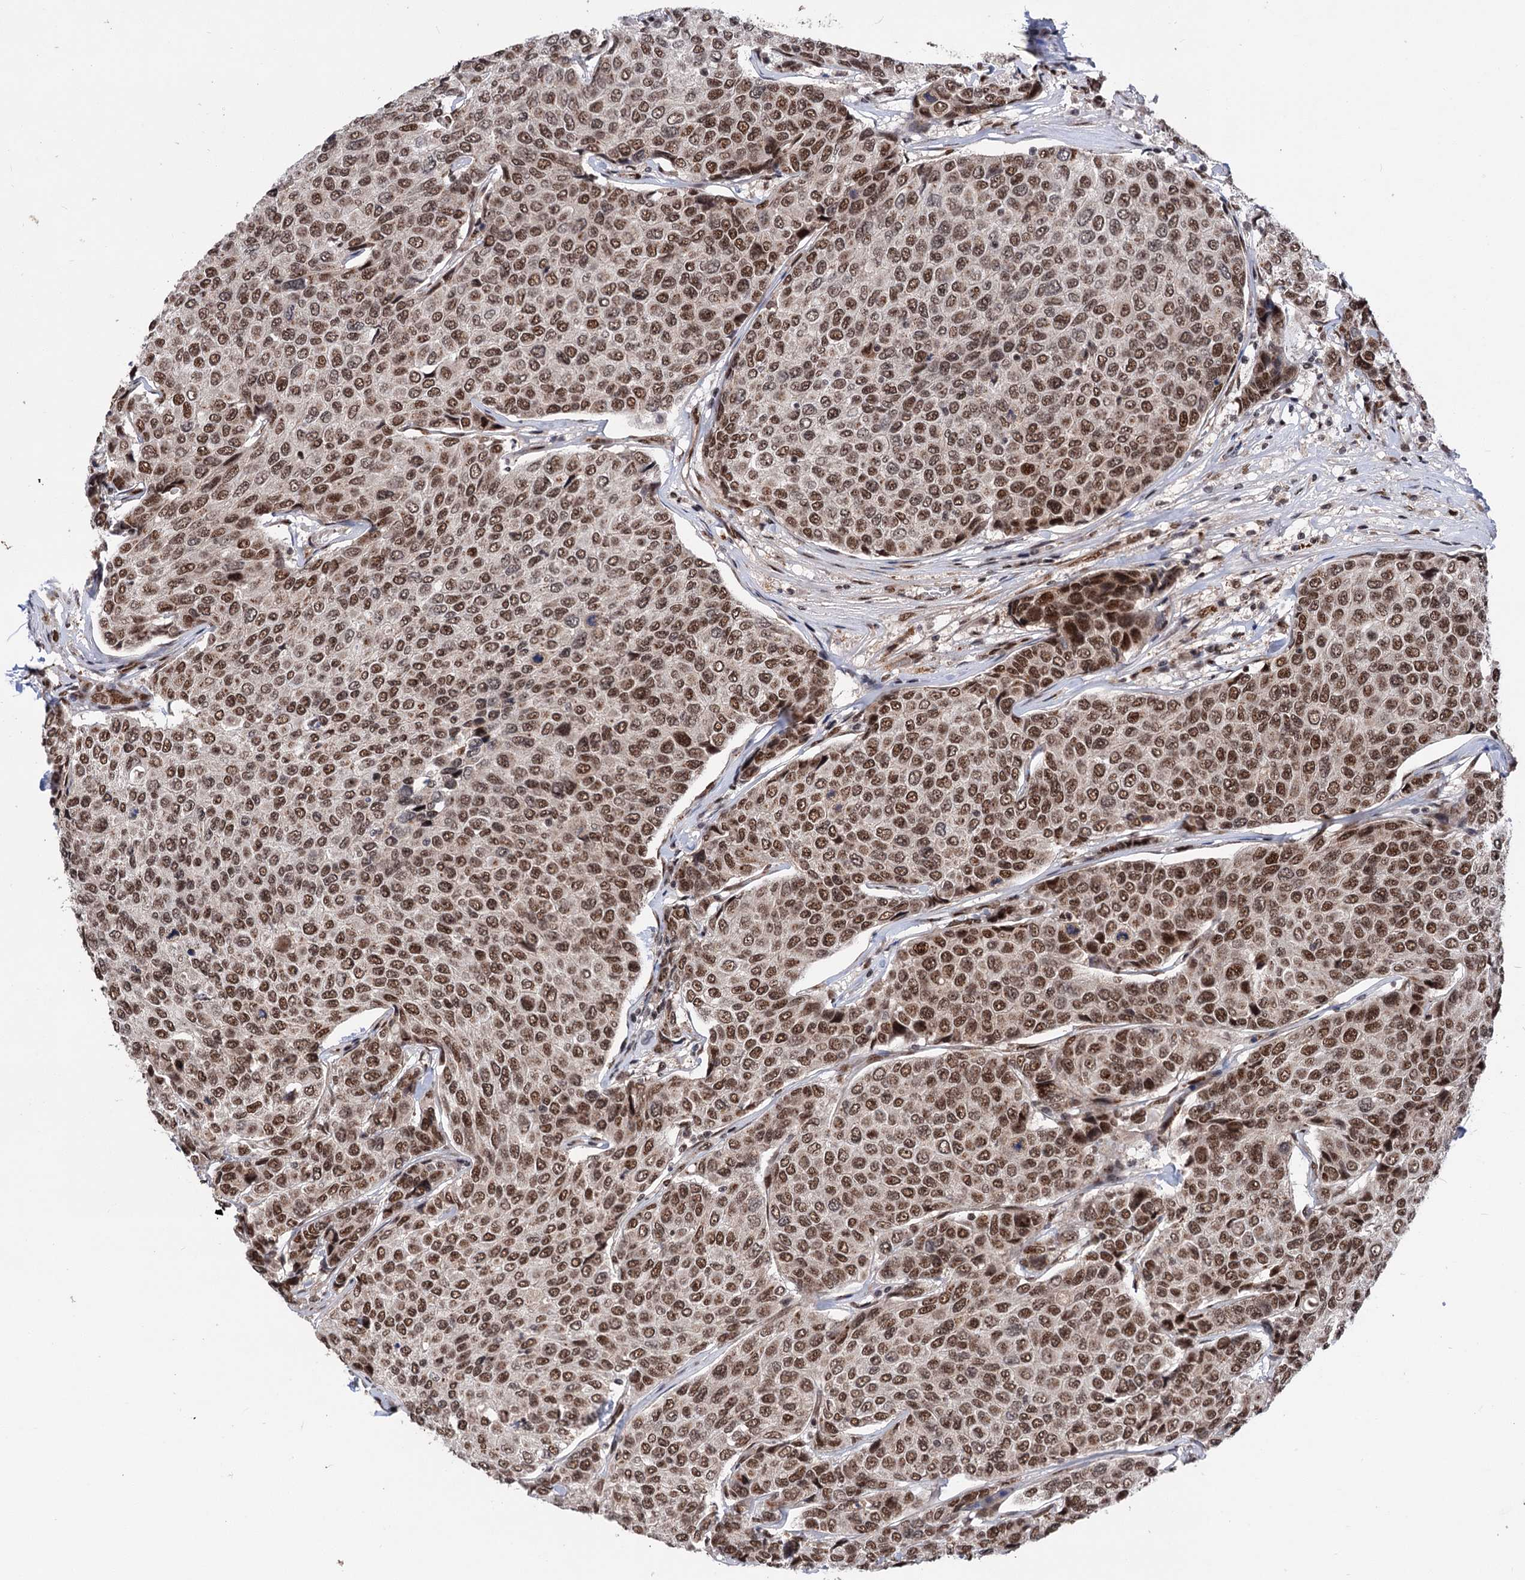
{"staining": {"intensity": "moderate", "quantity": ">75%", "location": "nuclear"}, "tissue": "breast cancer", "cell_type": "Tumor cells", "image_type": "cancer", "snomed": [{"axis": "morphology", "description": "Duct carcinoma"}, {"axis": "topography", "description": "Breast"}], "caption": "Protein positivity by immunohistochemistry demonstrates moderate nuclear staining in approximately >75% of tumor cells in breast cancer (invasive ductal carcinoma).", "gene": "MAML1", "patient": {"sex": "female", "age": 55}}